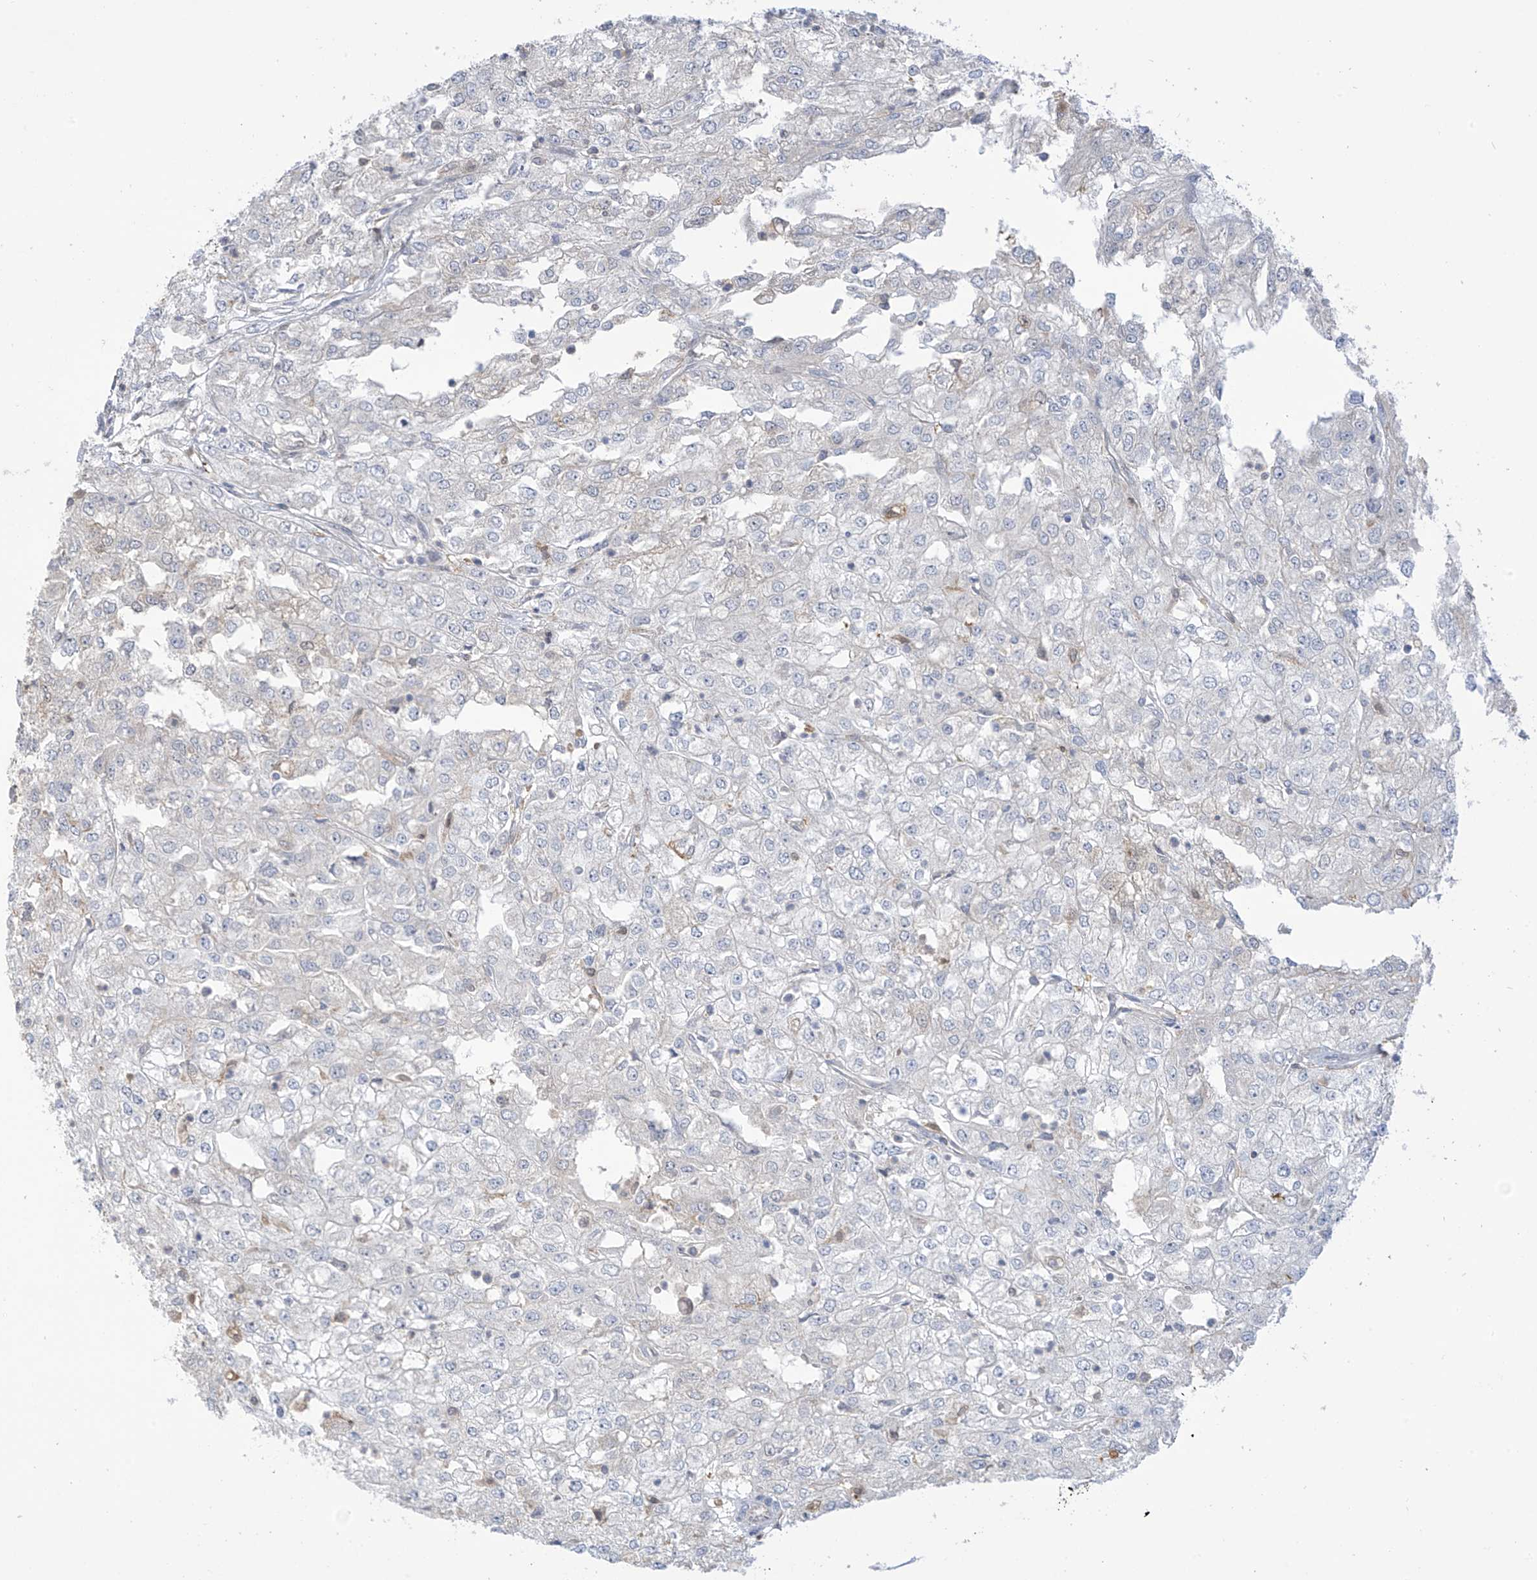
{"staining": {"intensity": "negative", "quantity": "none", "location": "none"}, "tissue": "renal cancer", "cell_type": "Tumor cells", "image_type": "cancer", "snomed": [{"axis": "morphology", "description": "Adenocarcinoma, NOS"}, {"axis": "topography", "description": "Kidney"}], "caption": "Tumor cells are negative for protein expression in human adenocarcinoma (renal).", "gene": "IDH1", "patient": {"sex": "female", "age": 54}}